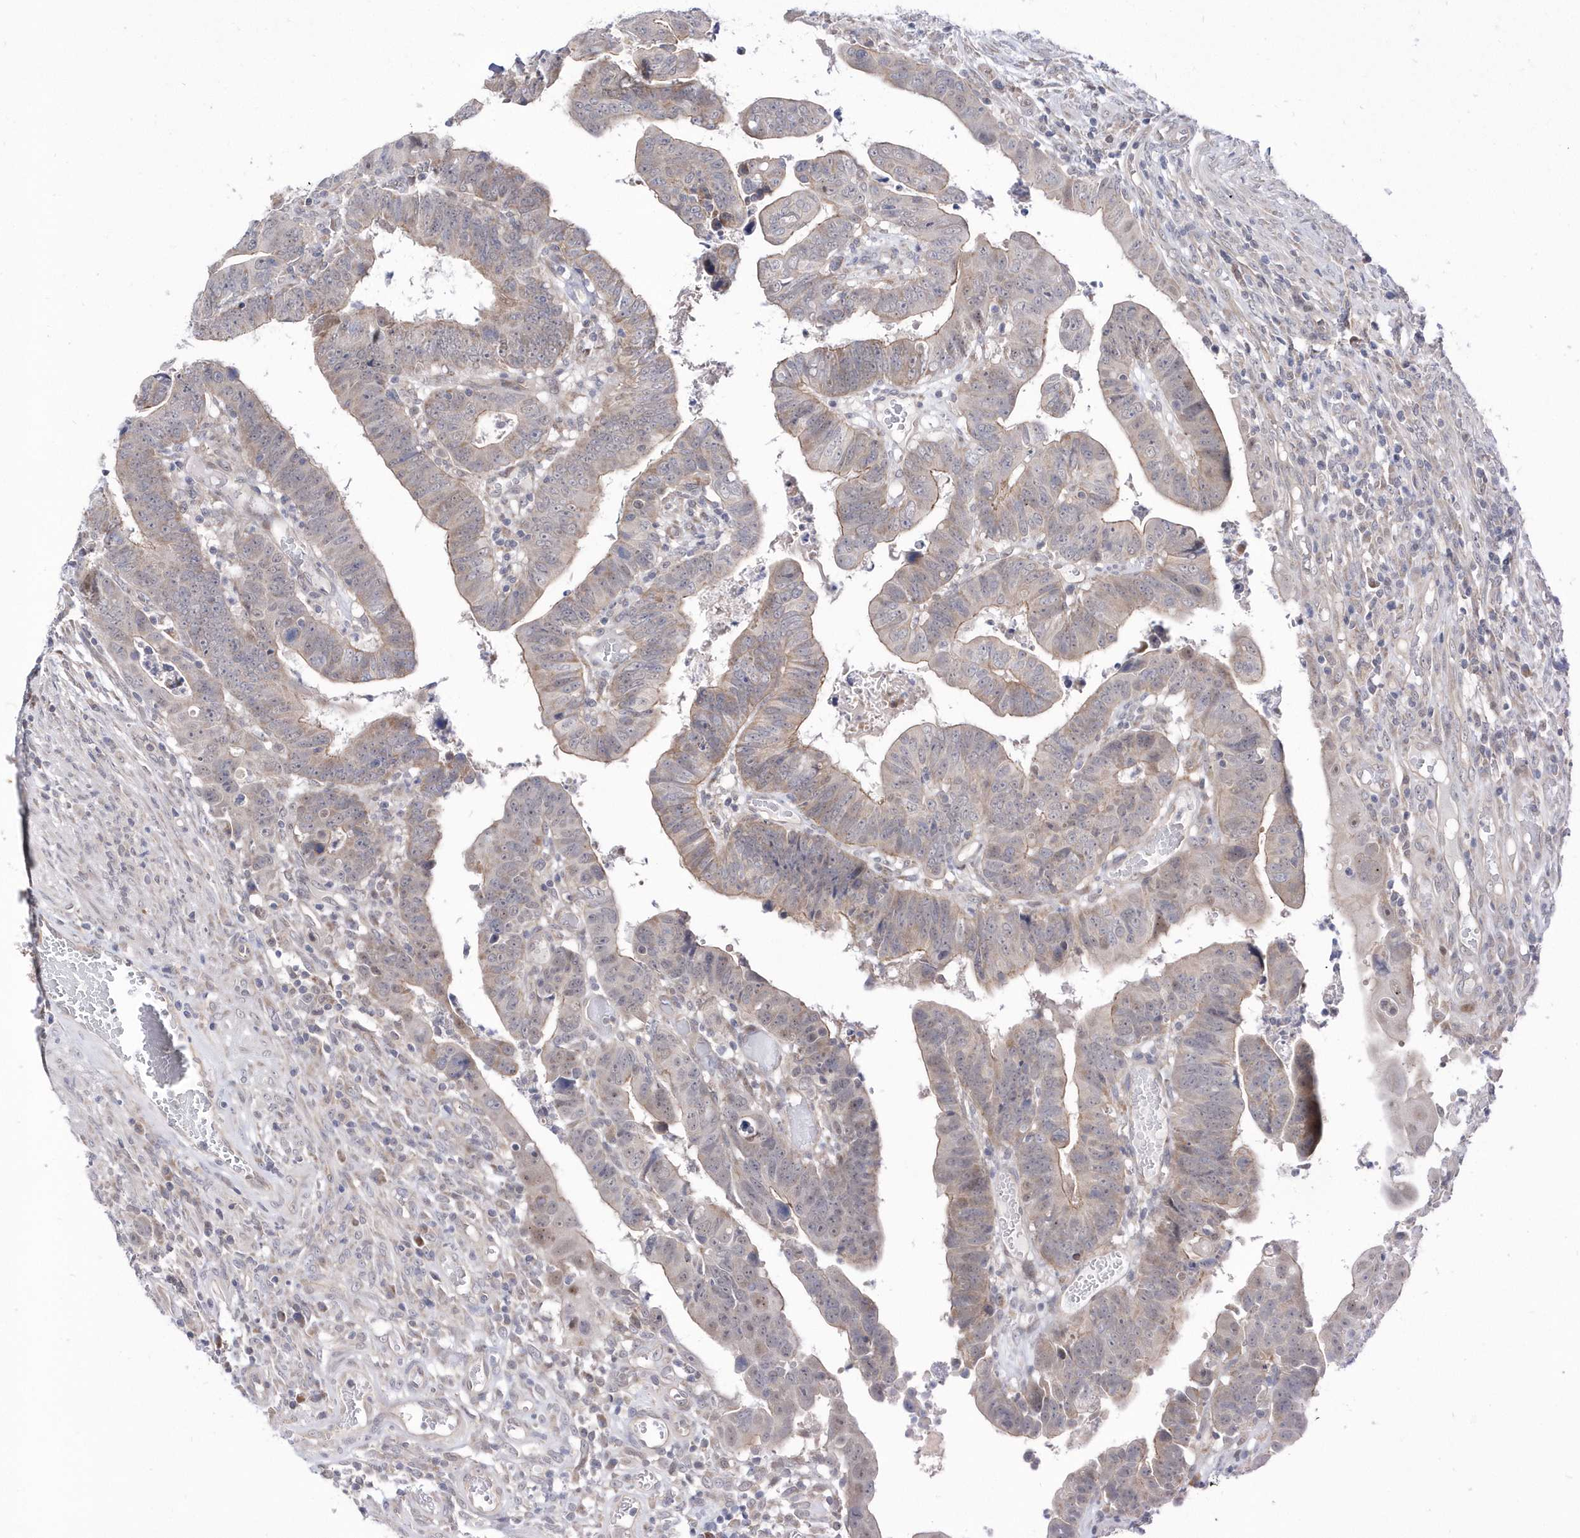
{"staining": {"intensity": "weak", "quantity": "25%-75%", "location": "cytoplasmic/membranous"}, "tissue": "colorectal cancer", "cell_type": "Tumor cells", "image_type": "cancer", "snomed": [{"axis": "morphology", "description": "Normal tissue, NOS"}, {"axis": "morphology", "description": "Adenocarcinoma, NOS"}, {"axis": "topography", "description": "Rectum"}], "caption": "A photomicrograph of human colorectal cancer stained for a protein exhibits weak cytoplasmic/membranous brown staining in tumor cells.", "gene": "DALRD3", "patient": {"sex": "female", "age": 65}}